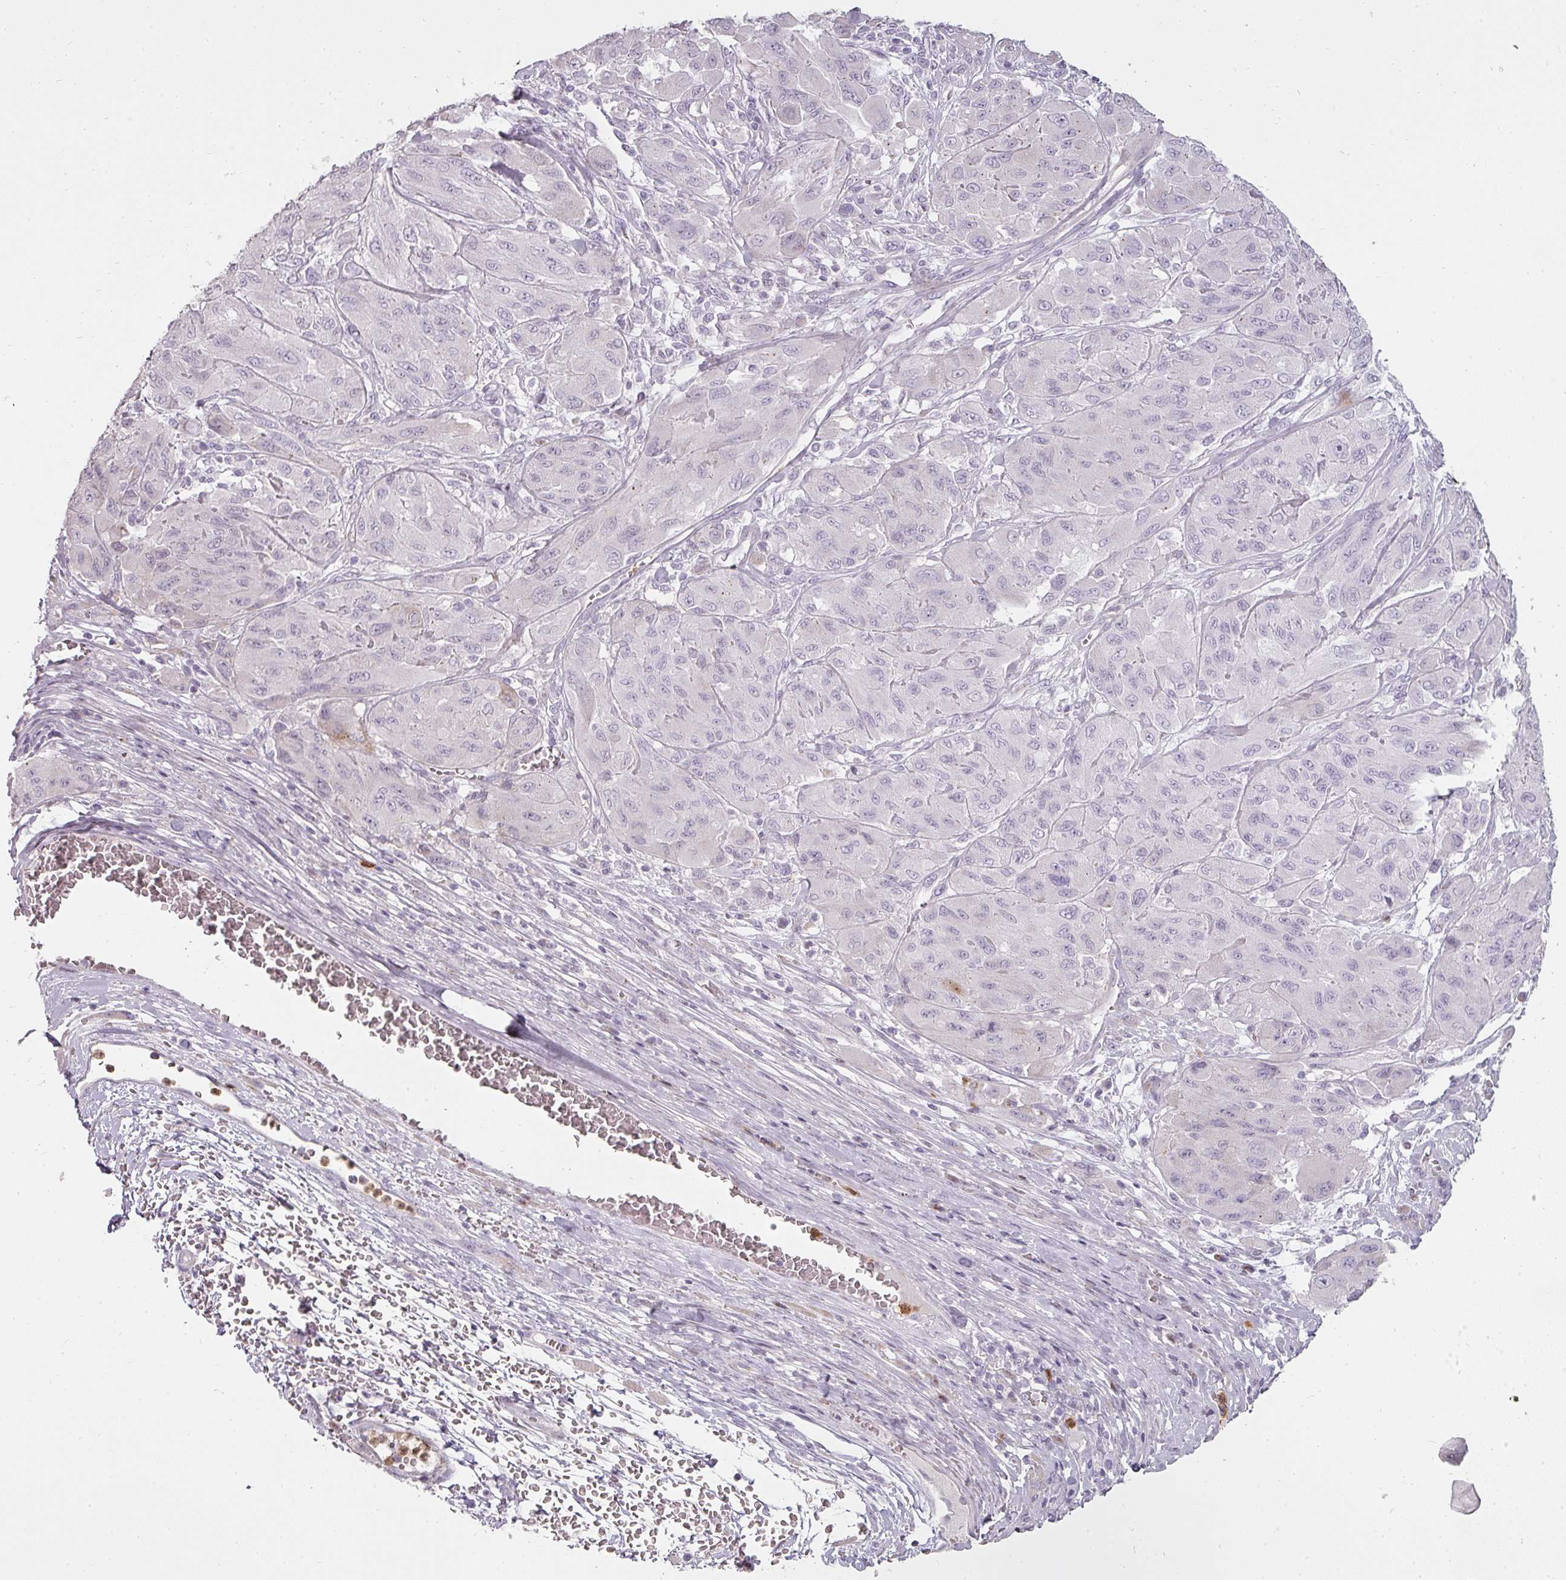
{"staining": {"intensity": "negative", "quantity": "none", "location": "none"}, "tissue": "melanoma", "cell_type": "Tumor cells", "image_type": "cancer", "snomed": [{"axis": "morphology", "description": "Malignant melanoma, NOS"}, {"axis": "topography", "description": "Skin"}], "caption": "IHC image of melanoma stained for a protein (brown), which shows no positivity in tumor cells. The staining is performed using DAB (3,3'-diaminobenzidine) brown chromogen with nuclei counter-stained in using hematoxylin.", "gene": "BIK", "patient": {"sex": "female", "age": 91}}